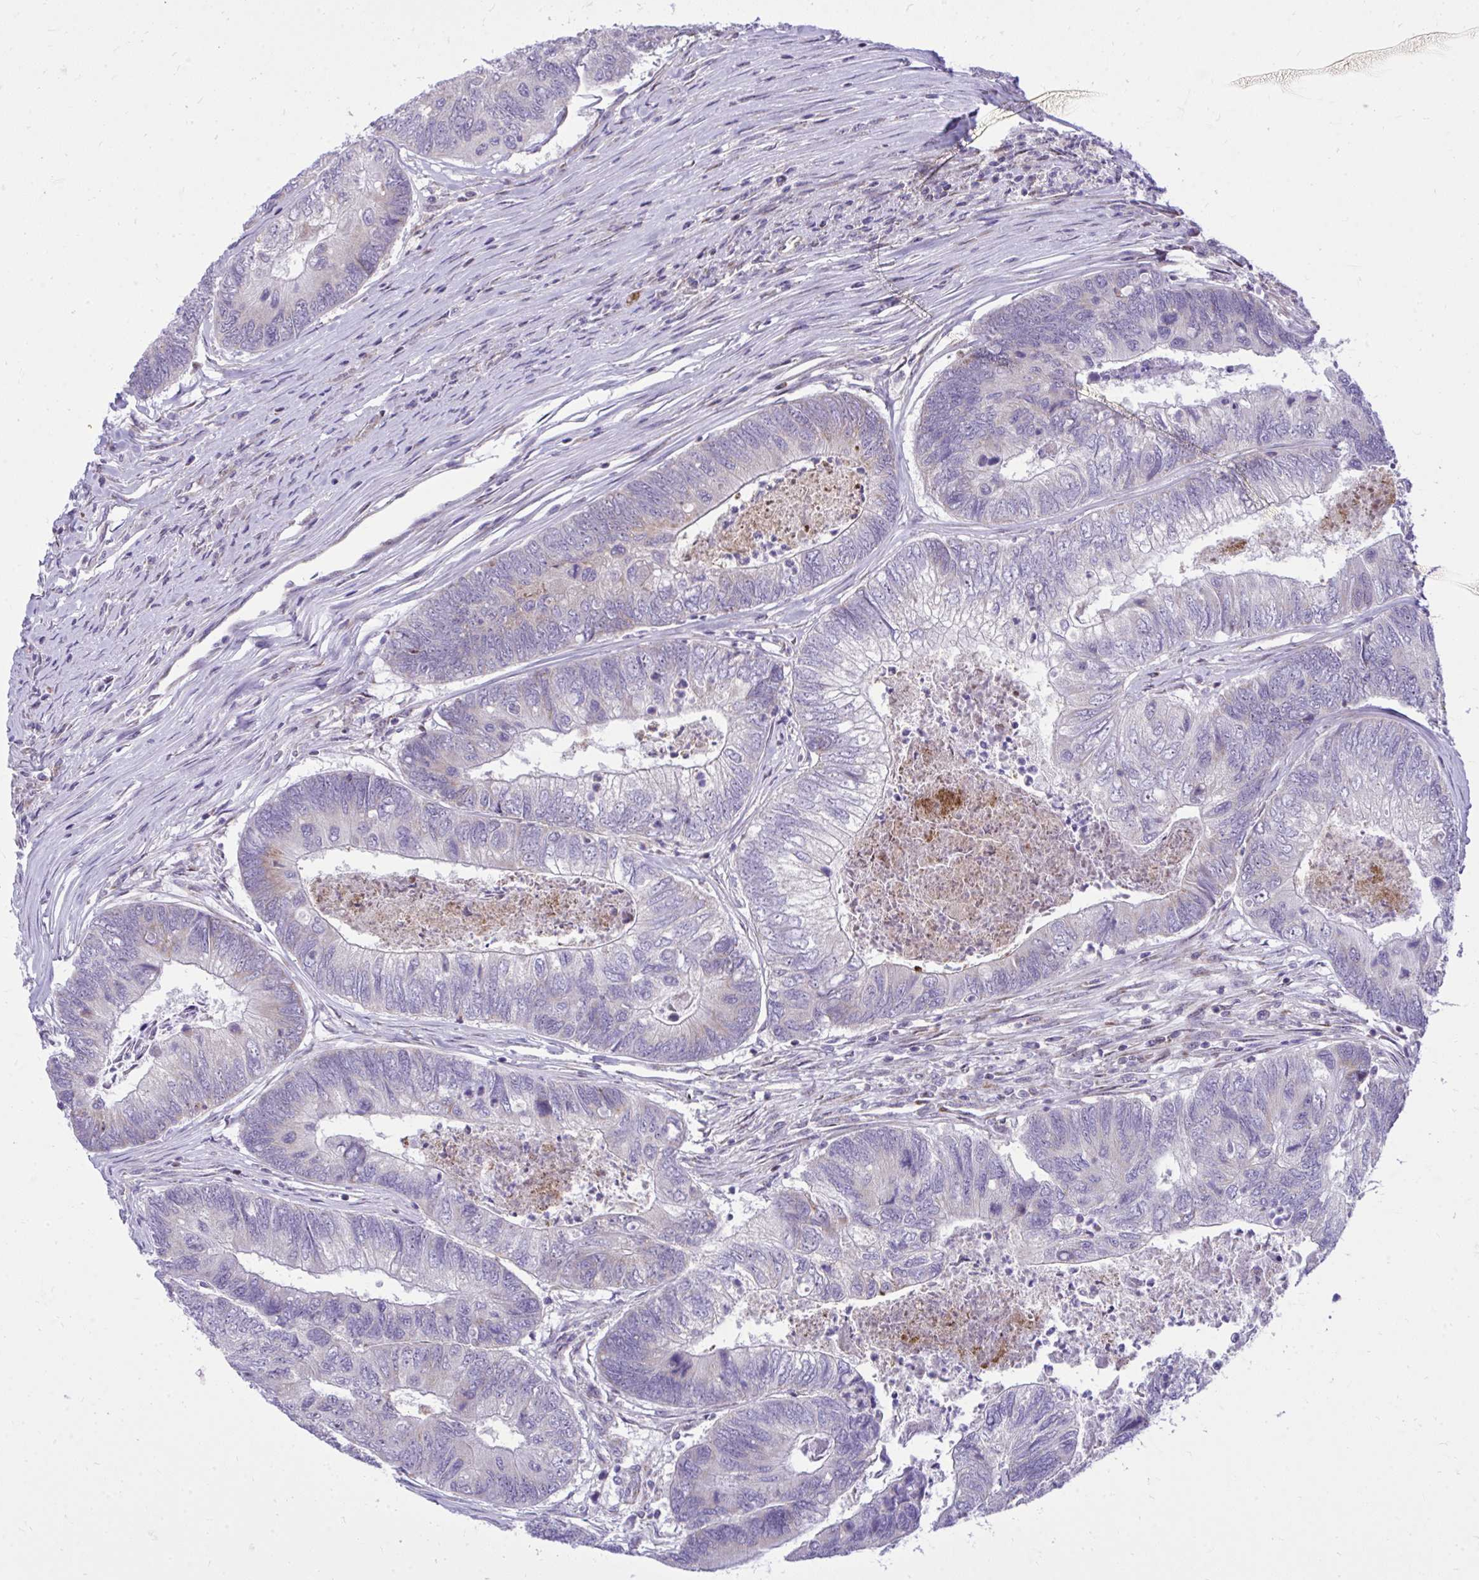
{"staining": {"intensity": "negative", "quantity": "none", "location": "none"}, "tissue": "colorectal cancer", "cell_type": "Tumor cells", "image_type": "cancer", "snomed": [{"axis": "morphology", "description": "Adenocarcinoma, NOS"}, {"axis": "topography", "description": "Colon"}], "caption": "Immunohistochemistry image of neoplastic tissue: colorectal adenocarcinoma stained with DAB displays no significant protein staining in tumor cells. Brightfield microscopy of immunohistochemistry (IHC) stained with DAB (brown) and hematoxylin (blue), captured at high magnification.", "gene": "GPRIN3", "patient": {"sex": "female", "age": 67}}